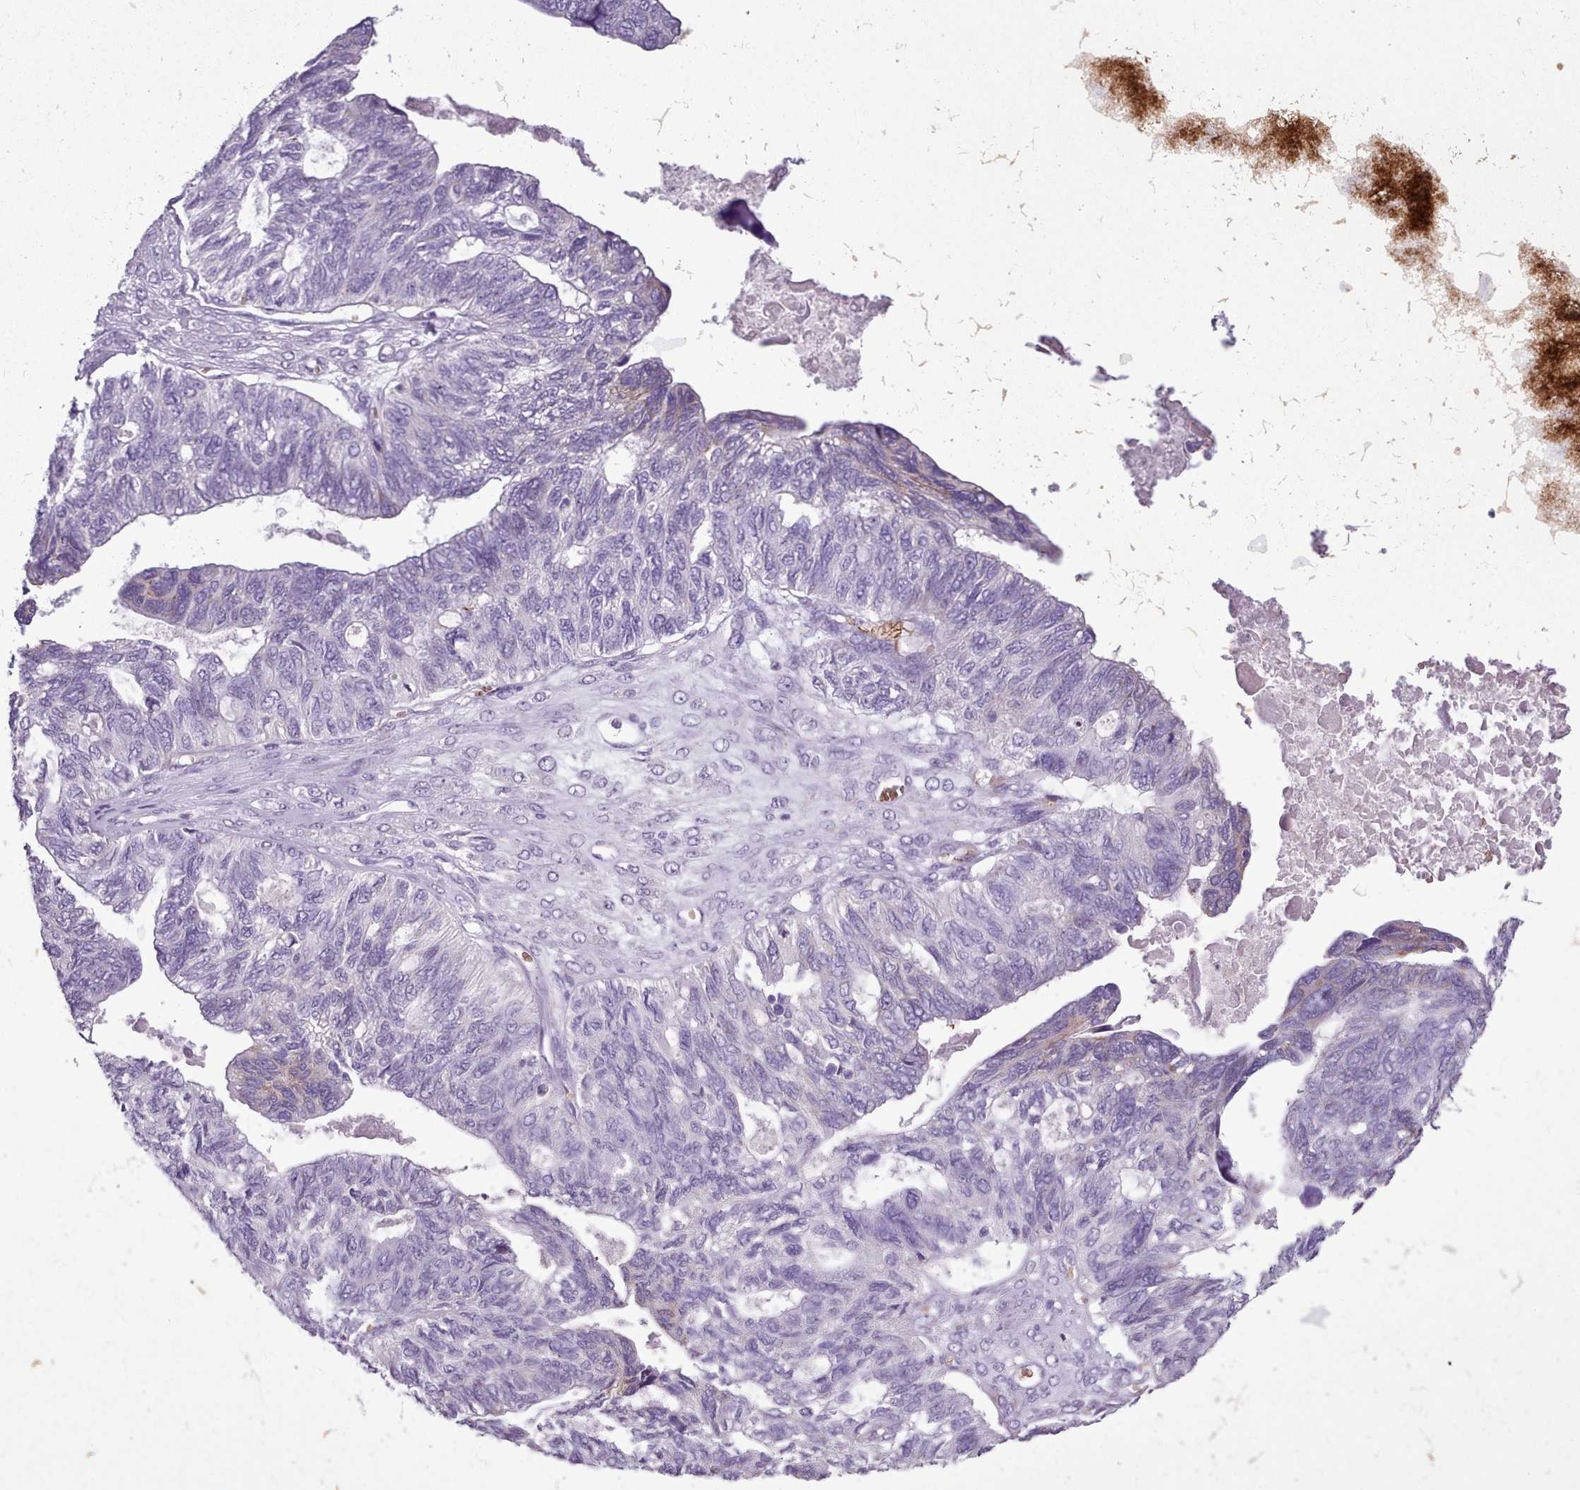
{"staining": {"intensity": "negative", "quantity": "none", "location": "none"}, "tissue": "ovarian cancer", "cell_type": "Tumor cells", "image_type": "cancer", "snomed": [{"axis": "morphology", "description": "Cystadenocarcinoma, serous, NOS"}, {"axis": "topography", "description": "Ovary"}], "caption": "DAB (3,3'-diaminobenzidine) immunohistochemical staining of human ovarian serous cystadenocarcinoma shows no significant staining in tumor cells.", "gene": "AK4", "patient": {"sex": "female", "age": 79}}